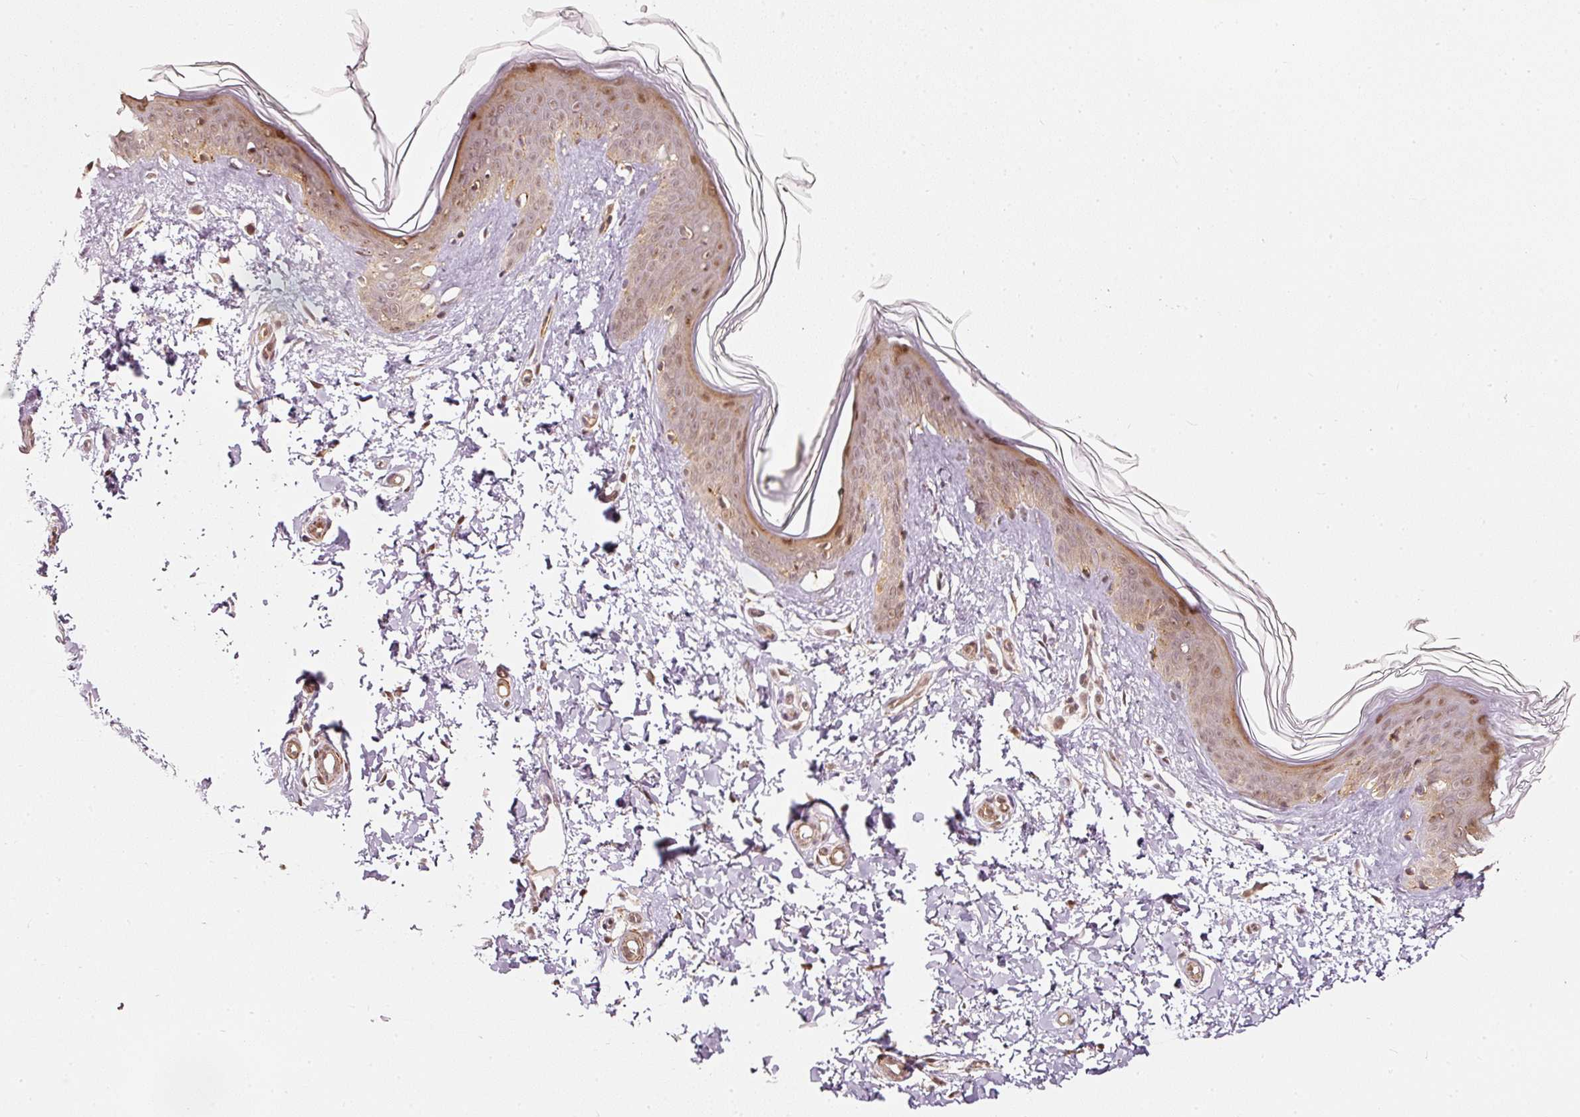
{"staining": {"intensity": "moderate", "quantity": ">75%", "location": "cytoplasmic/membranous,nuclear"}, "tissue": "skin", "cell_type": "Fibroblasts", "image_type": "normal", "snomed": [{"axis": "morphology", "description": "Normal tissue, NOS"}, {"axis": "topography", "description": "Skin"}], "caption": "High-magnification brightfield microscopy of benign skin stained with DAB (3,3'-diaminobenzidine) (brown) and counterstained with hematoxylin (blue). fibroblasts exhibit moderate cytoplasmic/membranous,nuclear staining is appreciated in about>75% of cells. (Brightfield microscopy of DAB IHC at high magnification).", "gene": "PSMD1", "patient": {"sex": "female", "age": 41}}